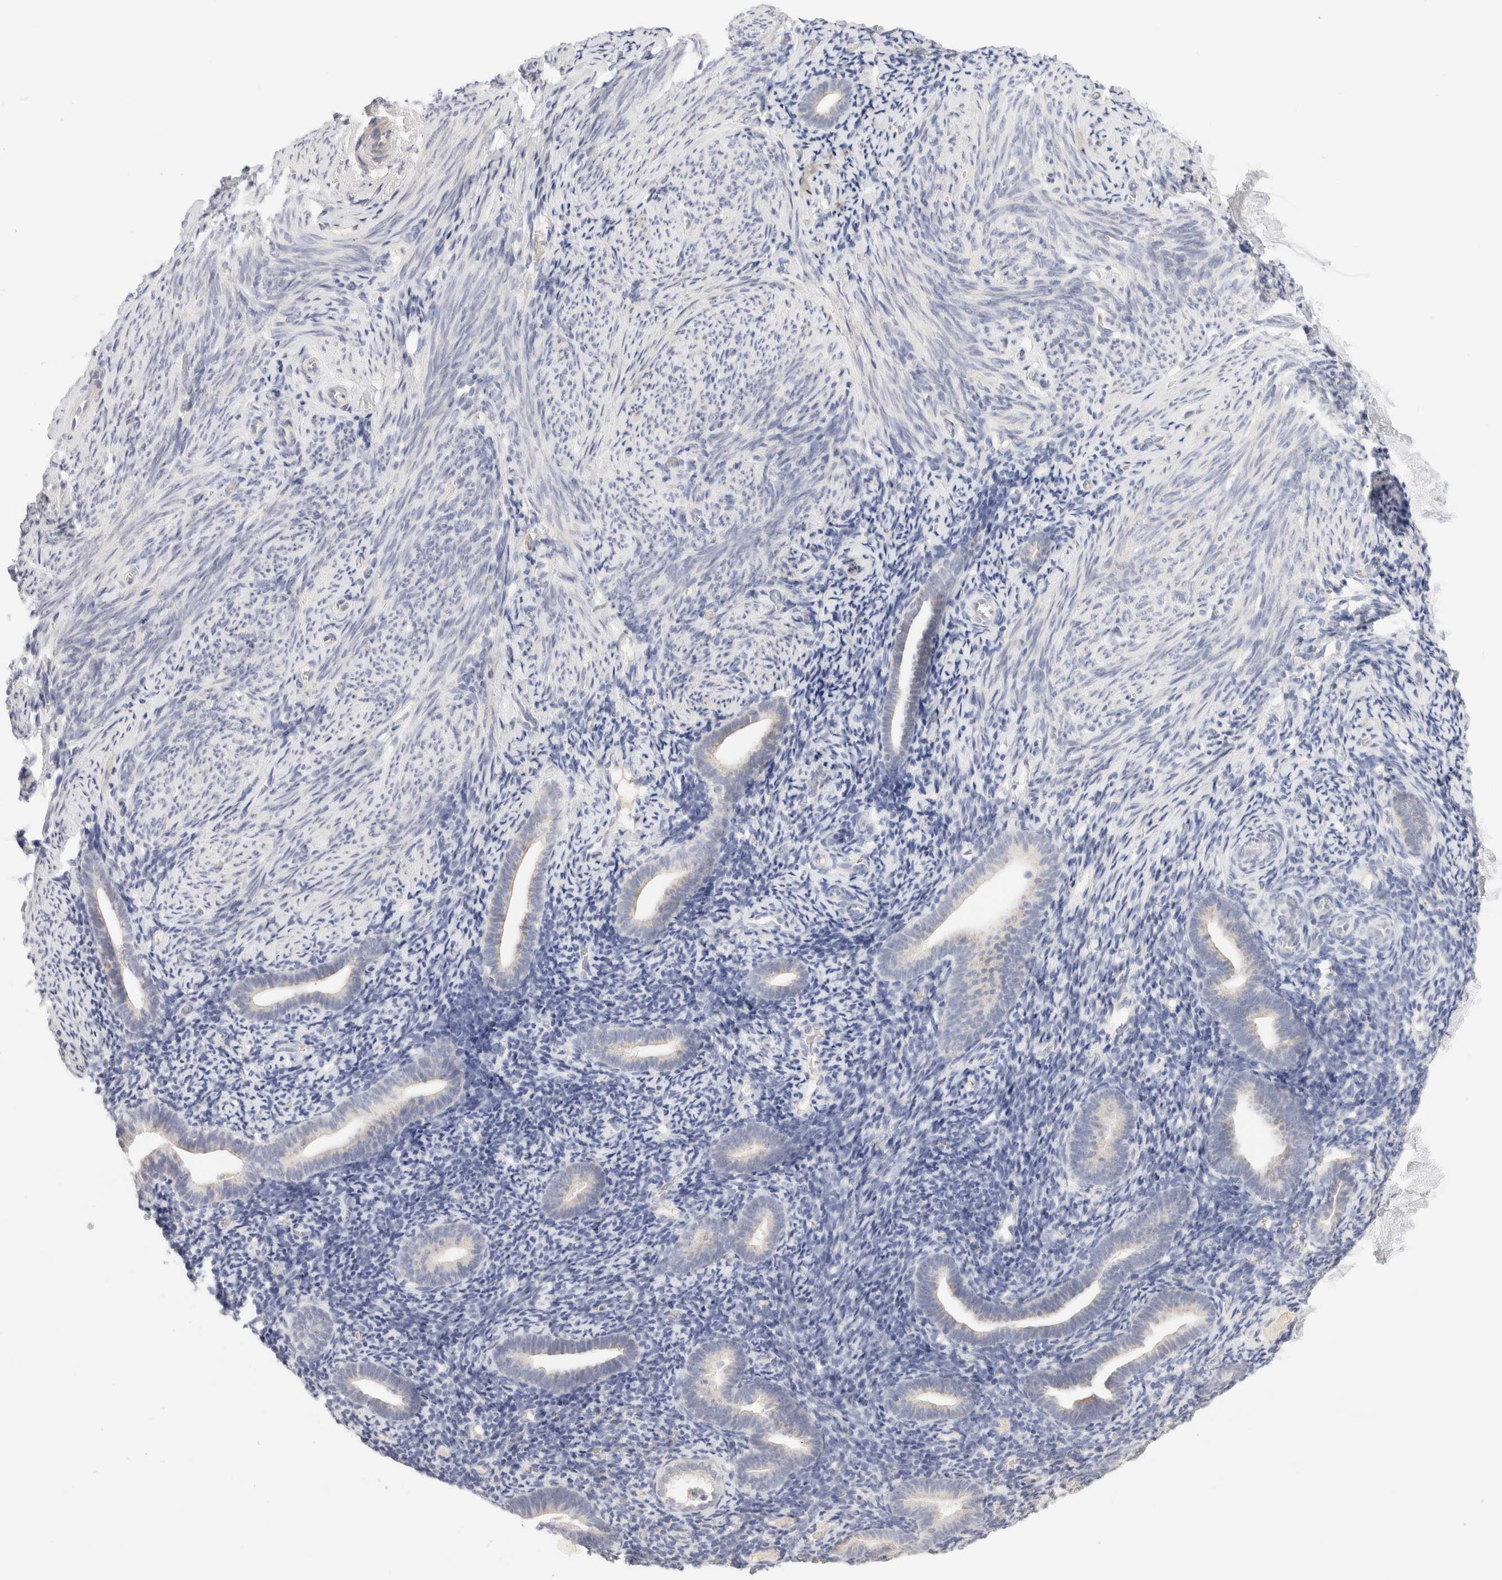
{"staining": {"intensity": "negative", "quantity": "none", "location": "none"}, "tissue": "endometrium", "cell_type": "Cells in endometrial stroma", "image_type": "normal", "snomed": [{"axis": "morphology", "description": "Normal tissue, NOS"}, {"axis": "topography", "description": "Endometrium"}], "caption": "The immunohistochemistry photomicrograph has no significant staining in cells in endometrial stroma of endometrium. (Stains: DAB (3,3'-diaminobenzidine) IHC with hematoxylin counter stain, Microscopy: brightfield microscopy at high magnification).", "gene": "SCGB2A2", "patient": {"sex": "female", "age": 51}}